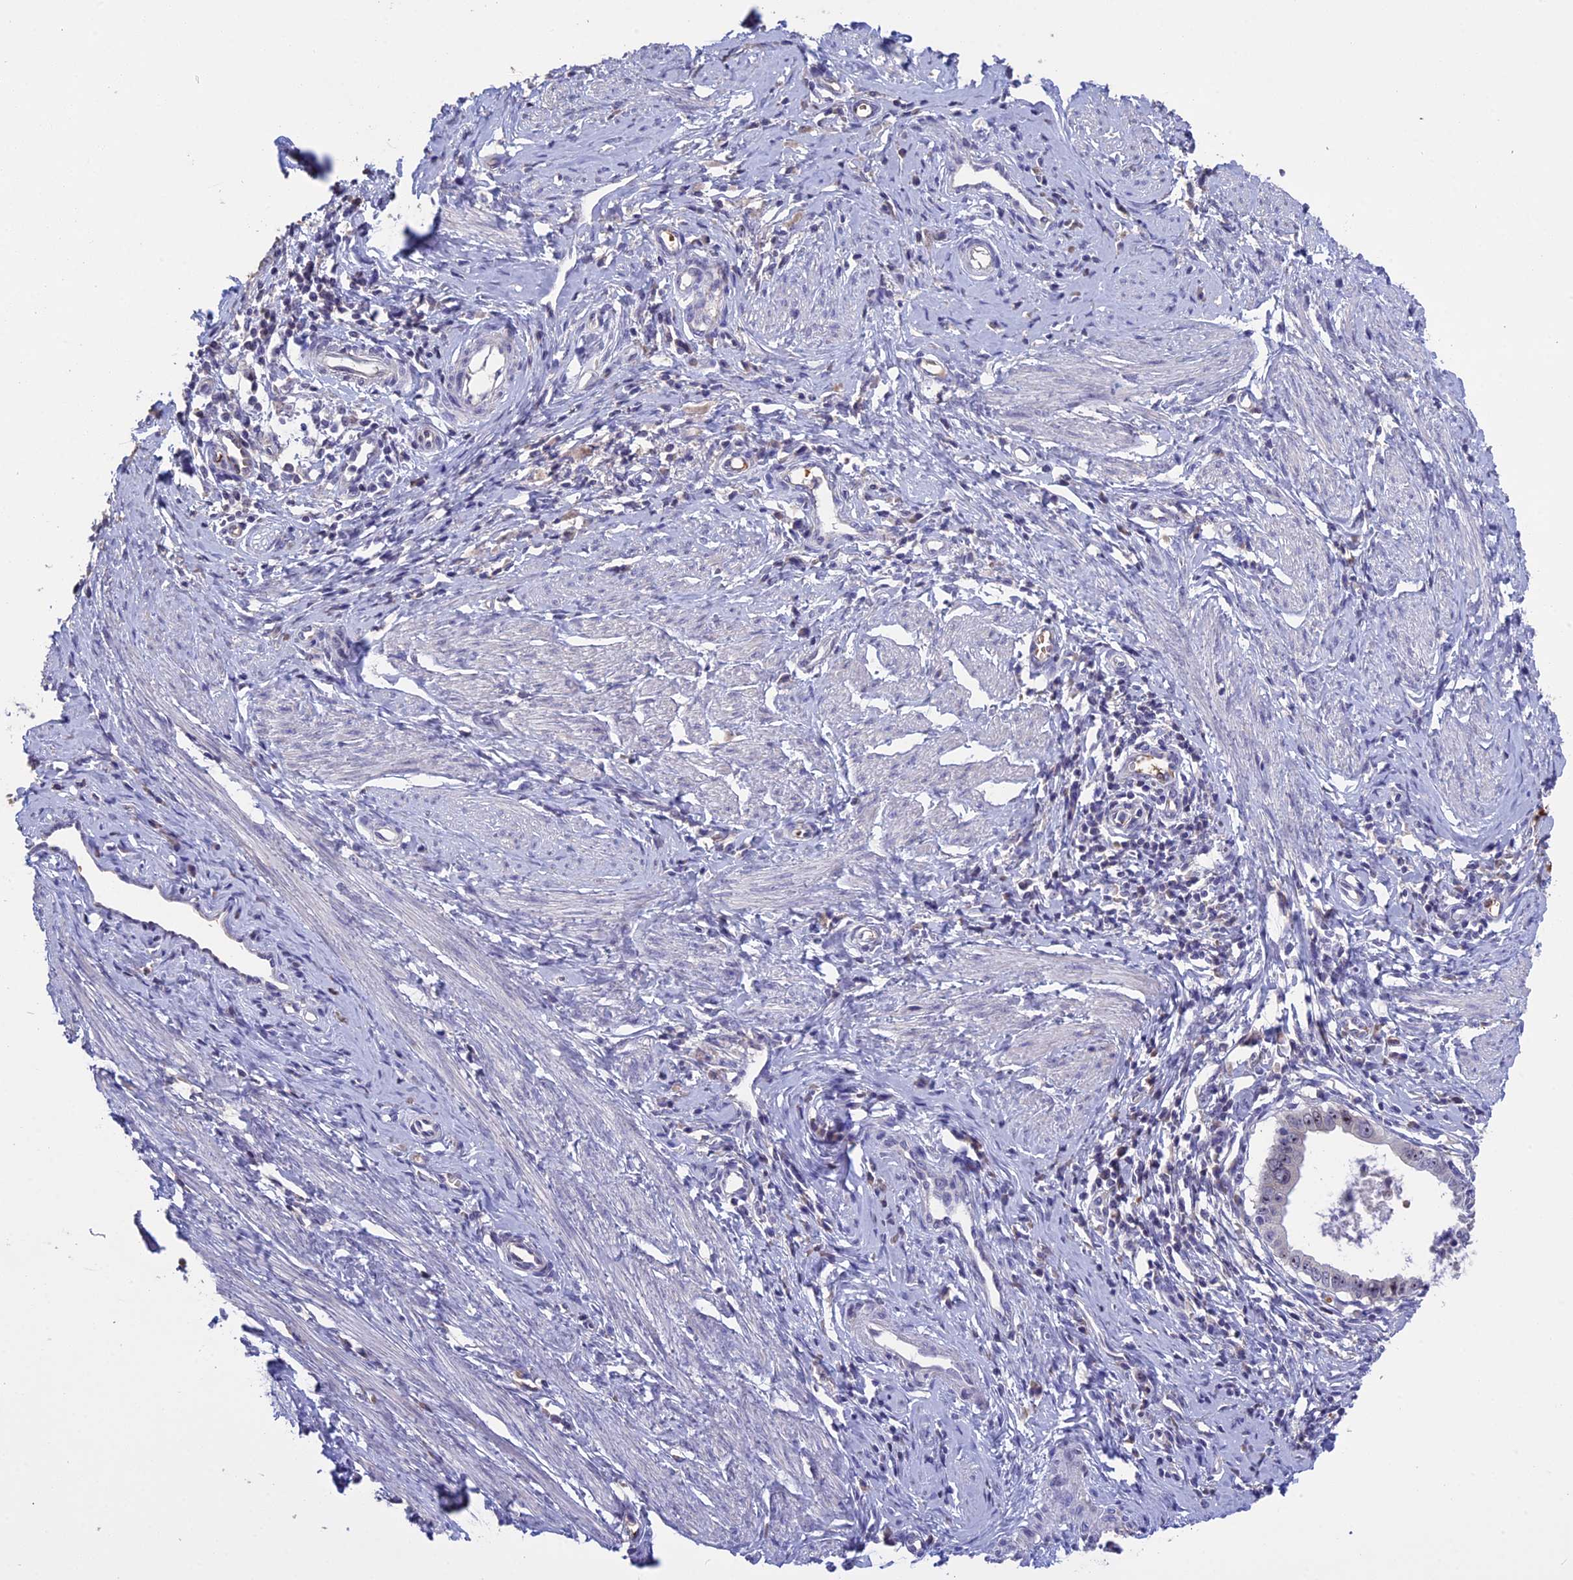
{"staining": {"intensity": "negative", "quantity": "none", "location": "none"}, "tissue": "cervical cancer", "cell_type": "Tumor cells", "image_type": "cancer", "snomed": [{"axis": "morphology", "description": "Adenocarcinoma, NOS"}, {"axis": "topography", "description": "Cervix"}], "caption": "This is an immunohistochemistry image of cervical cancer. There is no expression in tumor cells.", "gene": "KNOP1", "patient": {"sex": "female", "age": 36}}